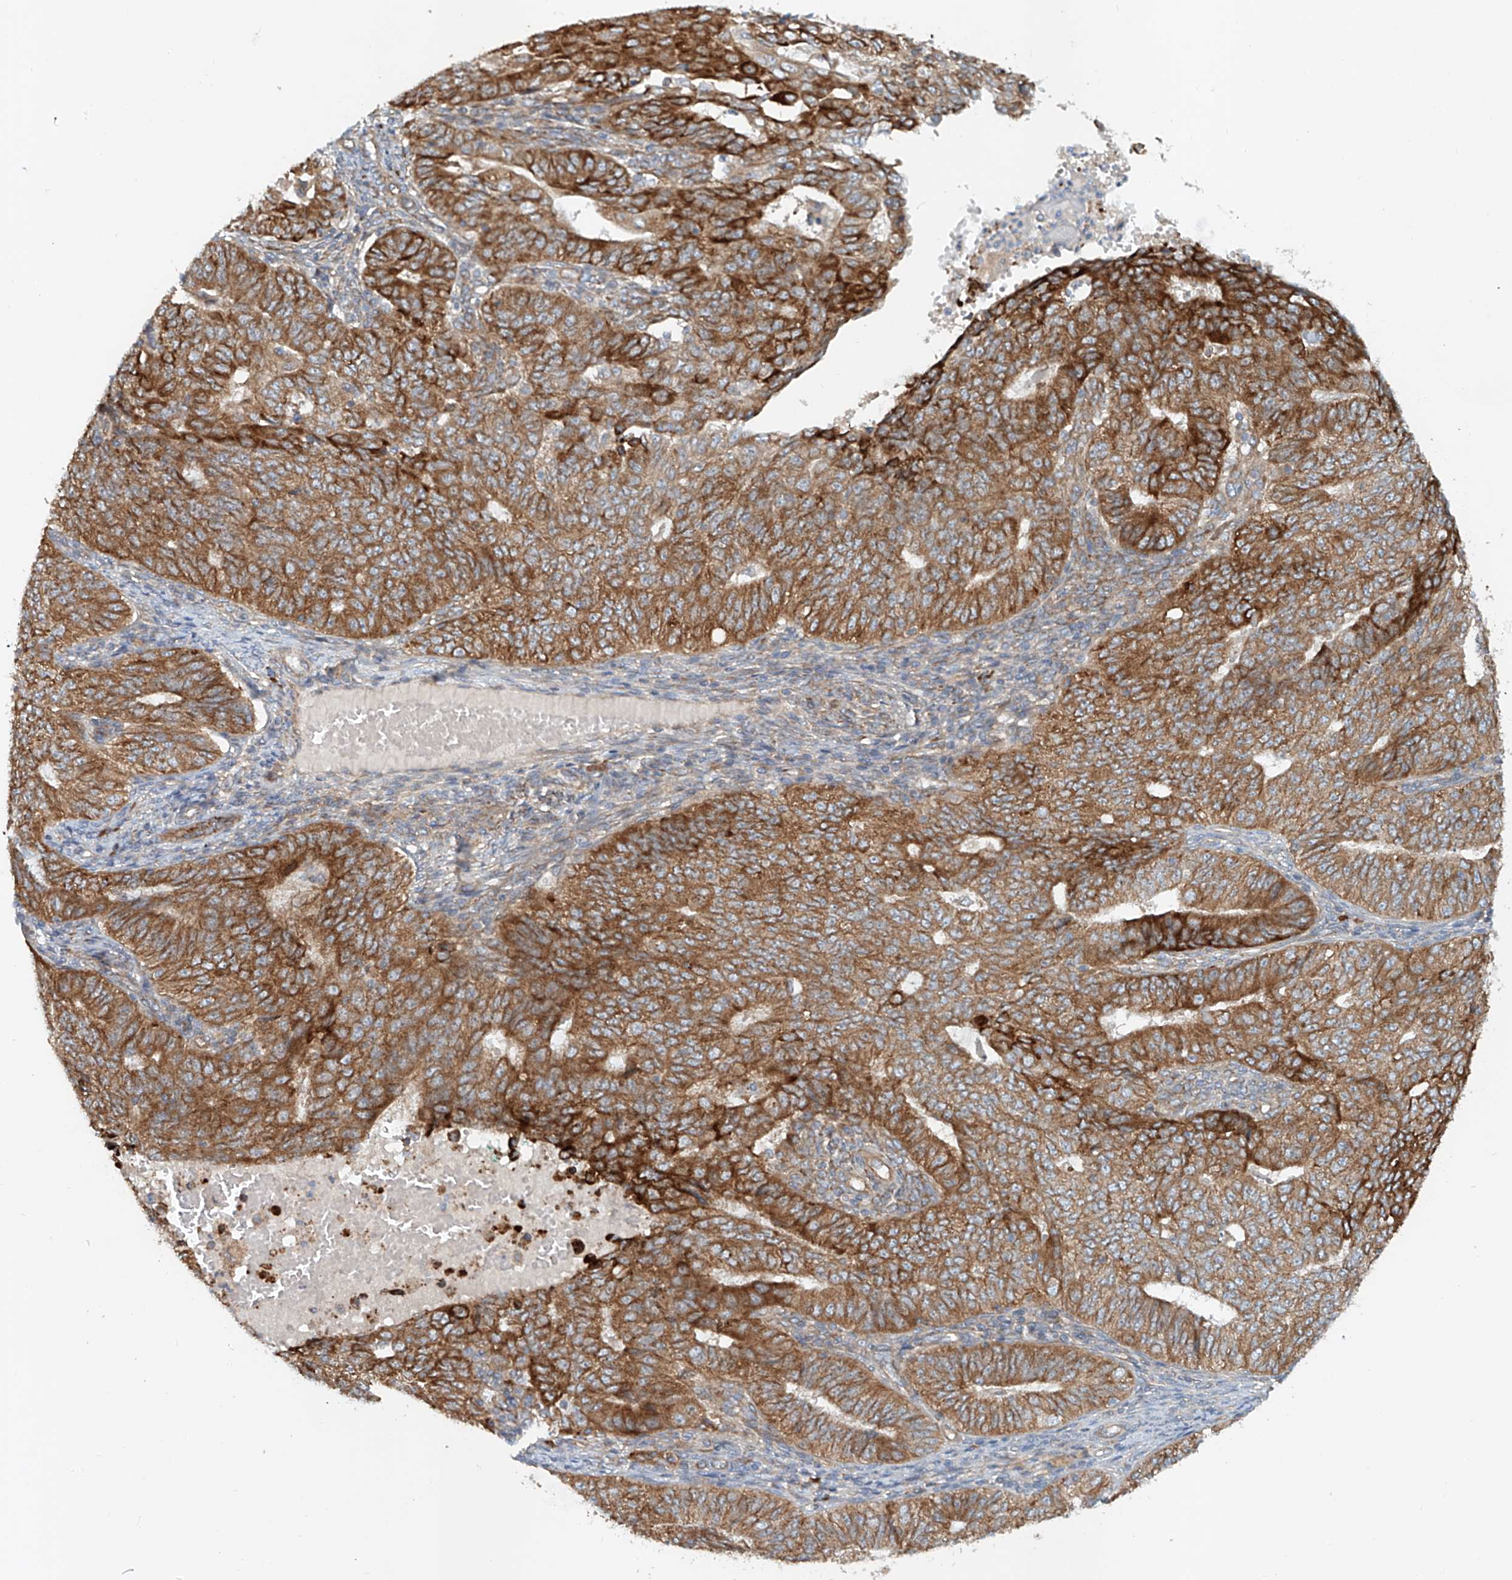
{"staining": {"intensity": "strong", "quantity": ">75%", "location": "cytoplasmic/membranous"}, "tissue": "endometrial cancer", "cell_type": "Tumor cells", "image_type": "cancer", "snomed": [{"axis": "morphology", "description": "Adenocarcinoma, NOS"}, {"axis": "topography", "description": "Endometrium"}], "caption": "This is a photomicrograph of IHC staining of endometrial adenocarcinoma, which shows strong expression in the cytoplasmic/membranous of tumor cells.", "gene": "SNAP29", "patient": {"sex": "female", "age": 32}}